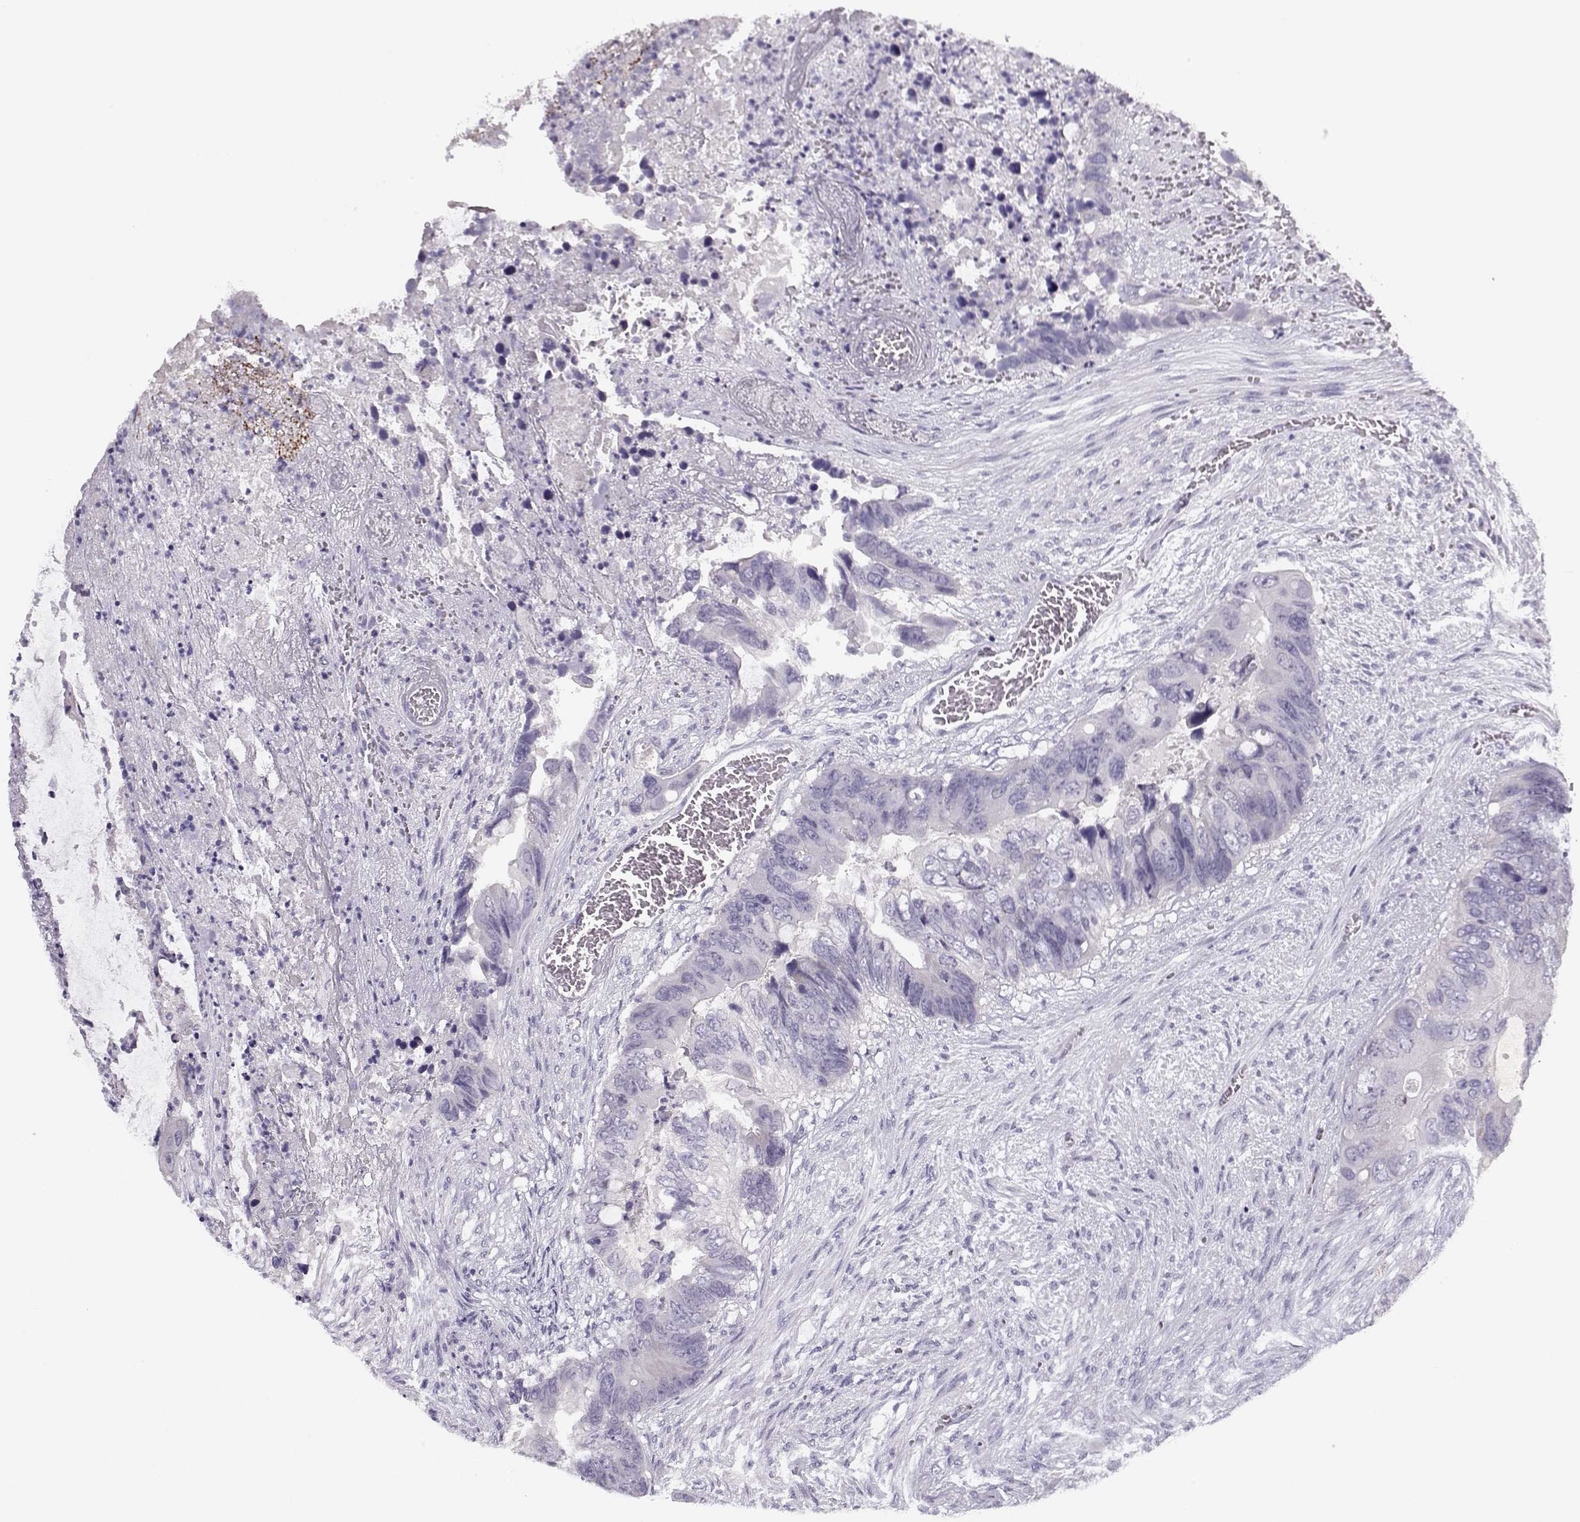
{"staining": {"intensity": "negative", "quantity": "none", "location": "none"}, "tissue": "colorectal cancer", "cell_type": "Tumor cells", "image_type": "cancer", "snomed": [{"axis": "morphology", "description": "Adenocarcinoma, NOS"}, {"axis": "topography", "description": "Rectum"}], "caption": "High magnification brightfield microscopy of colorectal cancer (adenocarcinoma) stained with DAB (brown) and counterstained with hematoxylin (blue): tumor cells show no significant staining.", "gene": "CFAP77", "patient": {"sex": "male", "age": 63}}